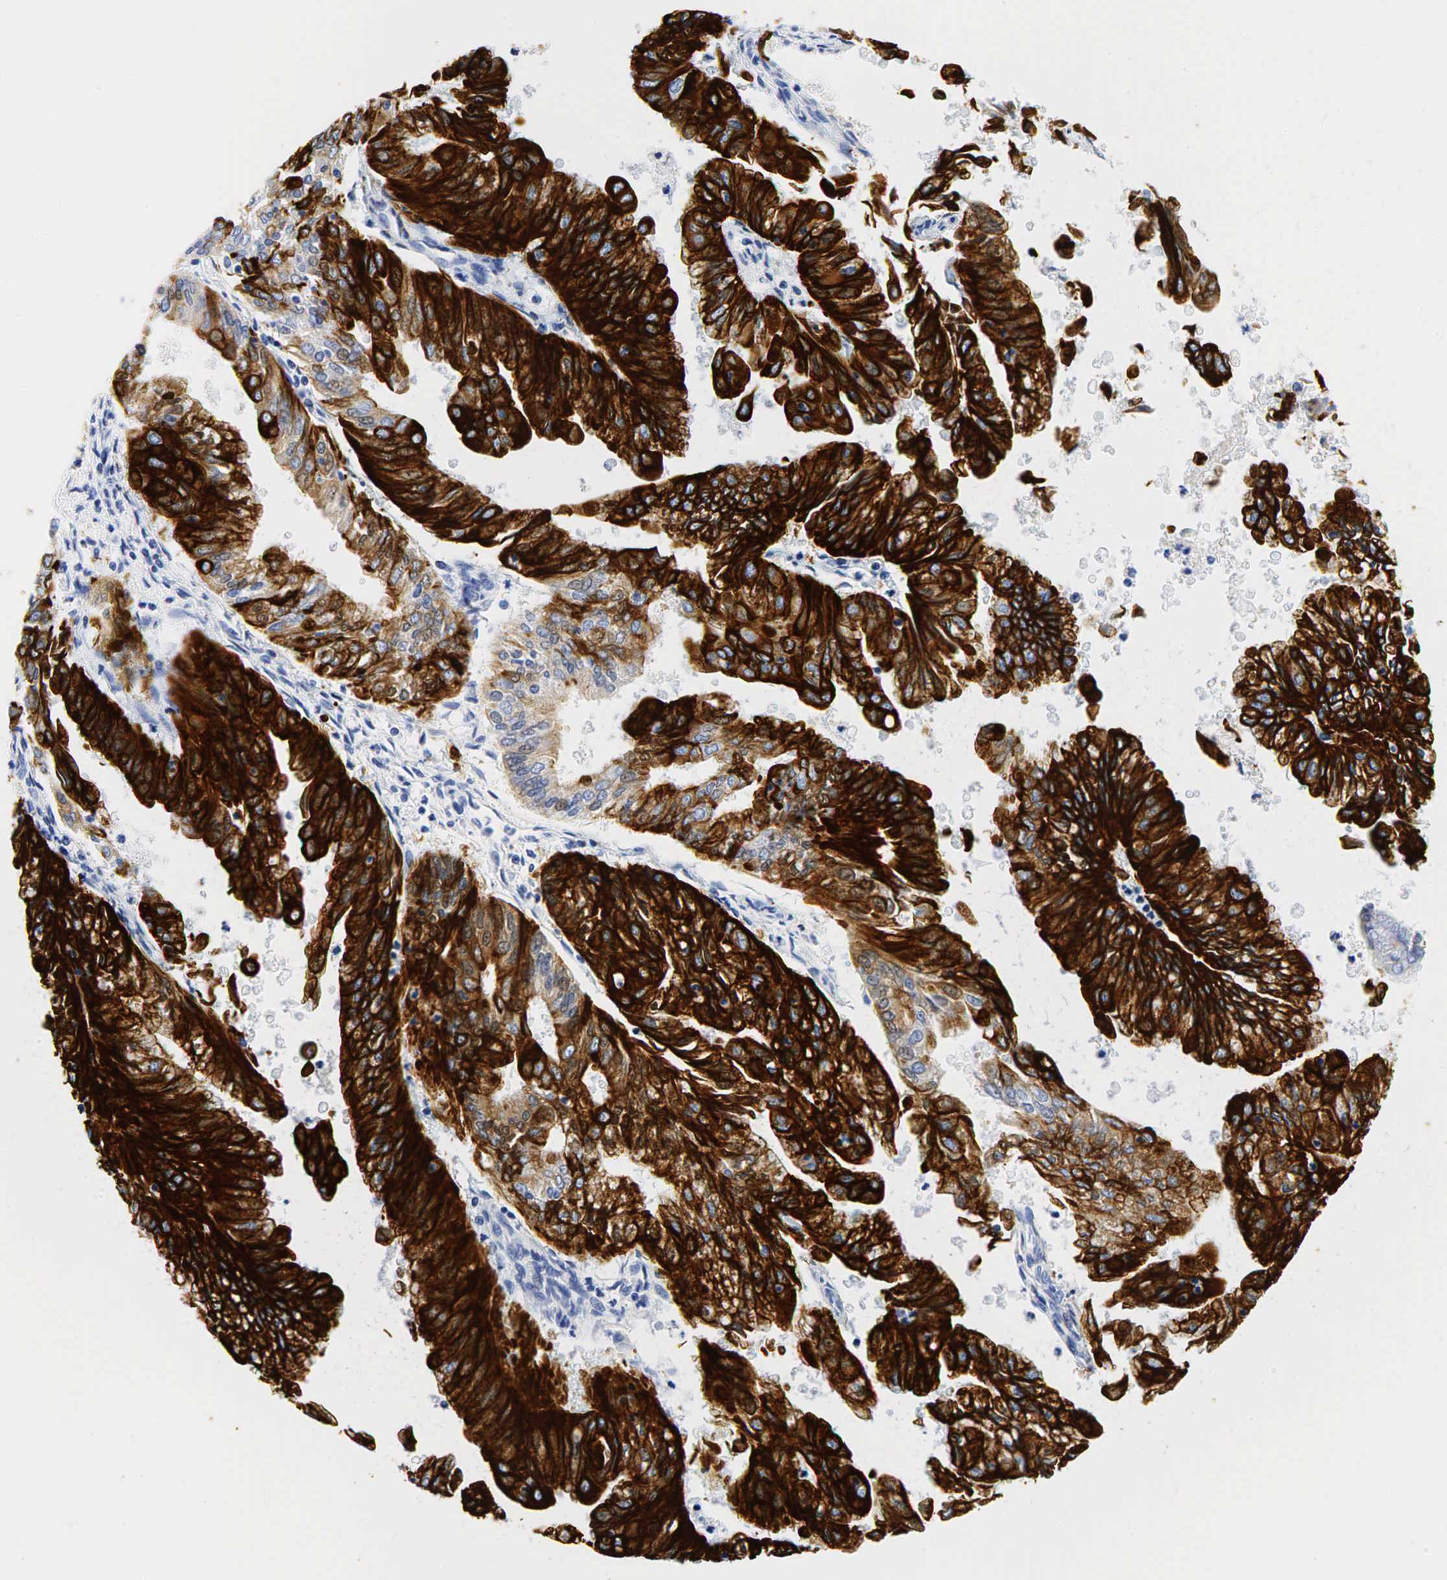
{"staining": {"intensity": "strong", "quantity": ">75%", "location": "cytoplasmic/membranous"}, "tissue": "endometrial cancer", "cell_type": "Tumor cells", "image_type": "cancer", "snomed": [{"axis": "morphology", "description": "Adenocarcinoma, NOS"}, {"axis": "topography", "description": "Endometrium"}], "caption": "High-power microscopy captured an IHC photomicrograph of endometrial cancer, revealing strong cytoplasmic/membranous staining in about >75% of tumor cells. The staining is performed using DAB (3,3'-diaminobenzidine) brown chromogen to label protein expression. The nuclei are counter-stained blue using hematoxylin.", "gene": "KRT19", "patient": {"sex": "female", "age": 79}}